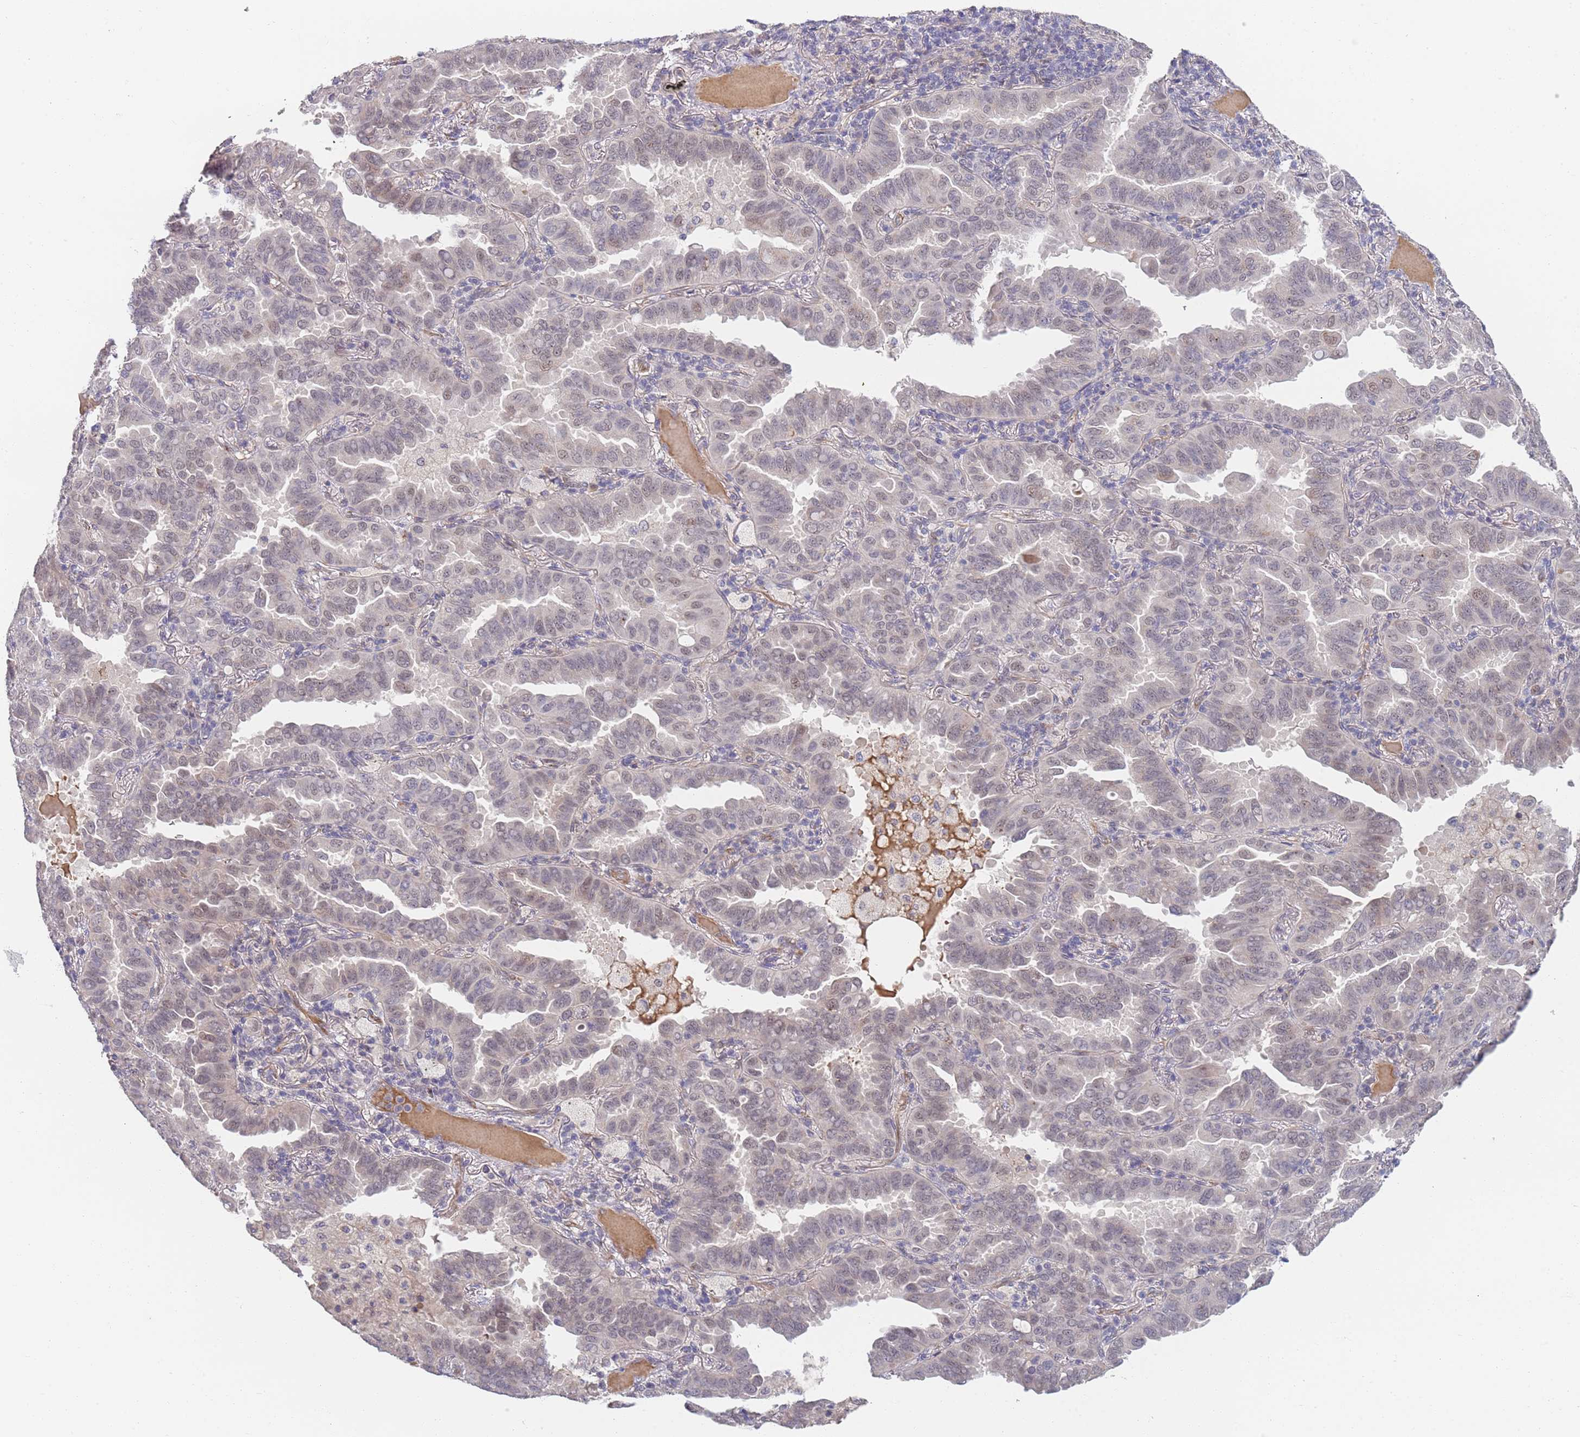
{"staining": {"intensity": "weak", "quantity": "<25%", "location": "nuclear"}, "tissue": "lung cancer", "cell_type": "Tumor cells", "image_type": "cancer", "snomed": [{"axis": "morphology", "description": "Adenocarcinoma, NOS"}, {"axis": "topography", "description": "Lung"}], "caption": "Adenocarcinoma (lung) was stained to show a protein in brown. There is no significant staining in tumor cells.", "gene": "B4GALT4", "patient": {"sex": "male", "age": 64}}